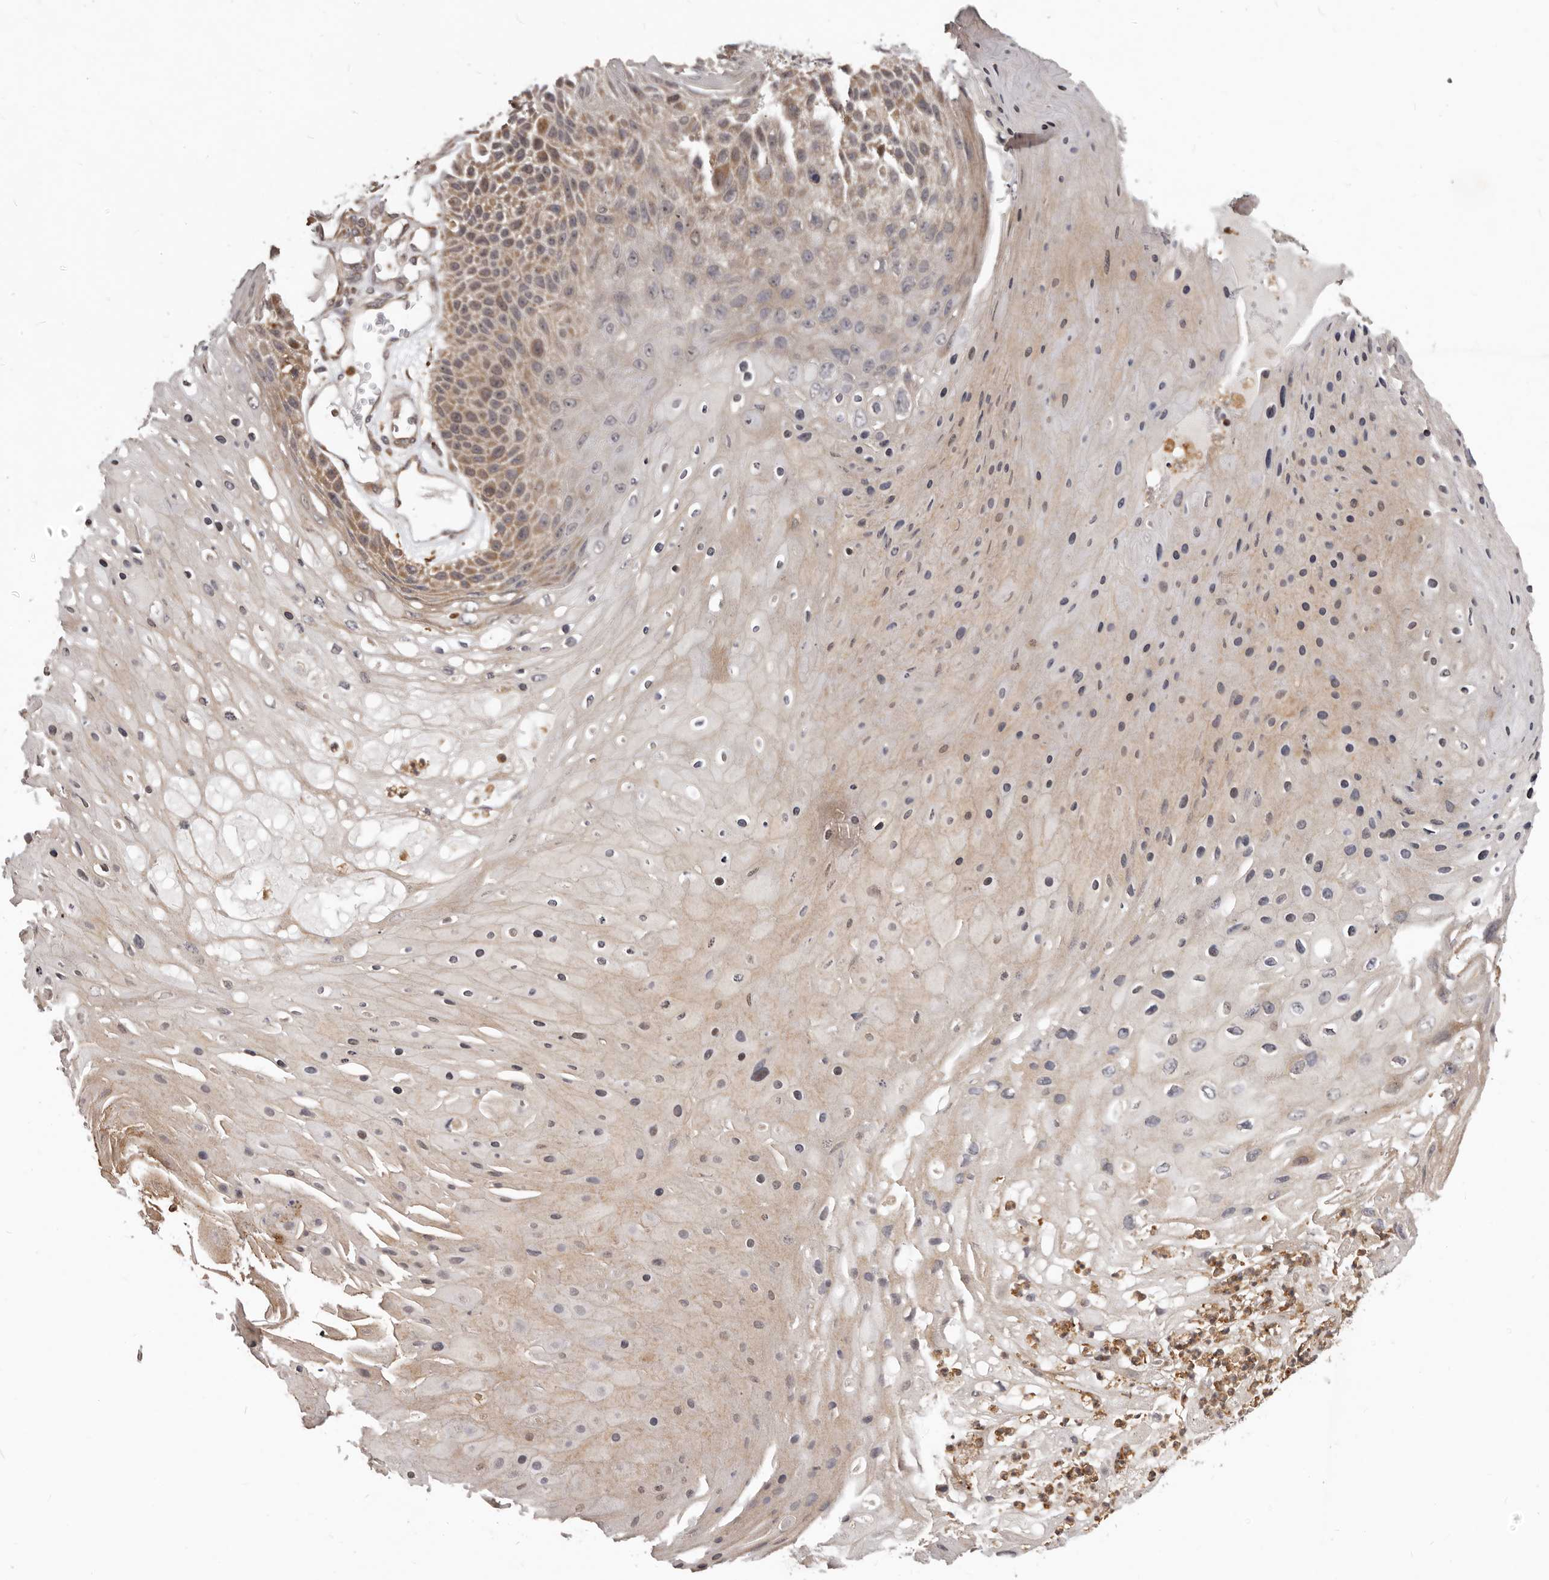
{"staining": {"intensity": "moderate", "quantity": "<25%", "location": "cytoplasmic/membranous"}, "tissue": "skin cancer", "cell_type": "Tumor cells", "image_type": "cancer", "snomed": [{"axis": "morphology", "description": "Squamous cell carcinoma, NOS"}, {"axis": "topography", "description": "Skin"}], "caption": "Immunohistochemistry micrograph of skin cancer (squamous cell carcinoma) stained for a protein (brown), which exhibits low levels of moderate cytoplasmic/membranous staining in approximately <25% of tumor cells.", "gene": "RNF187", "patient": {"sex": "female", "age": 88}}